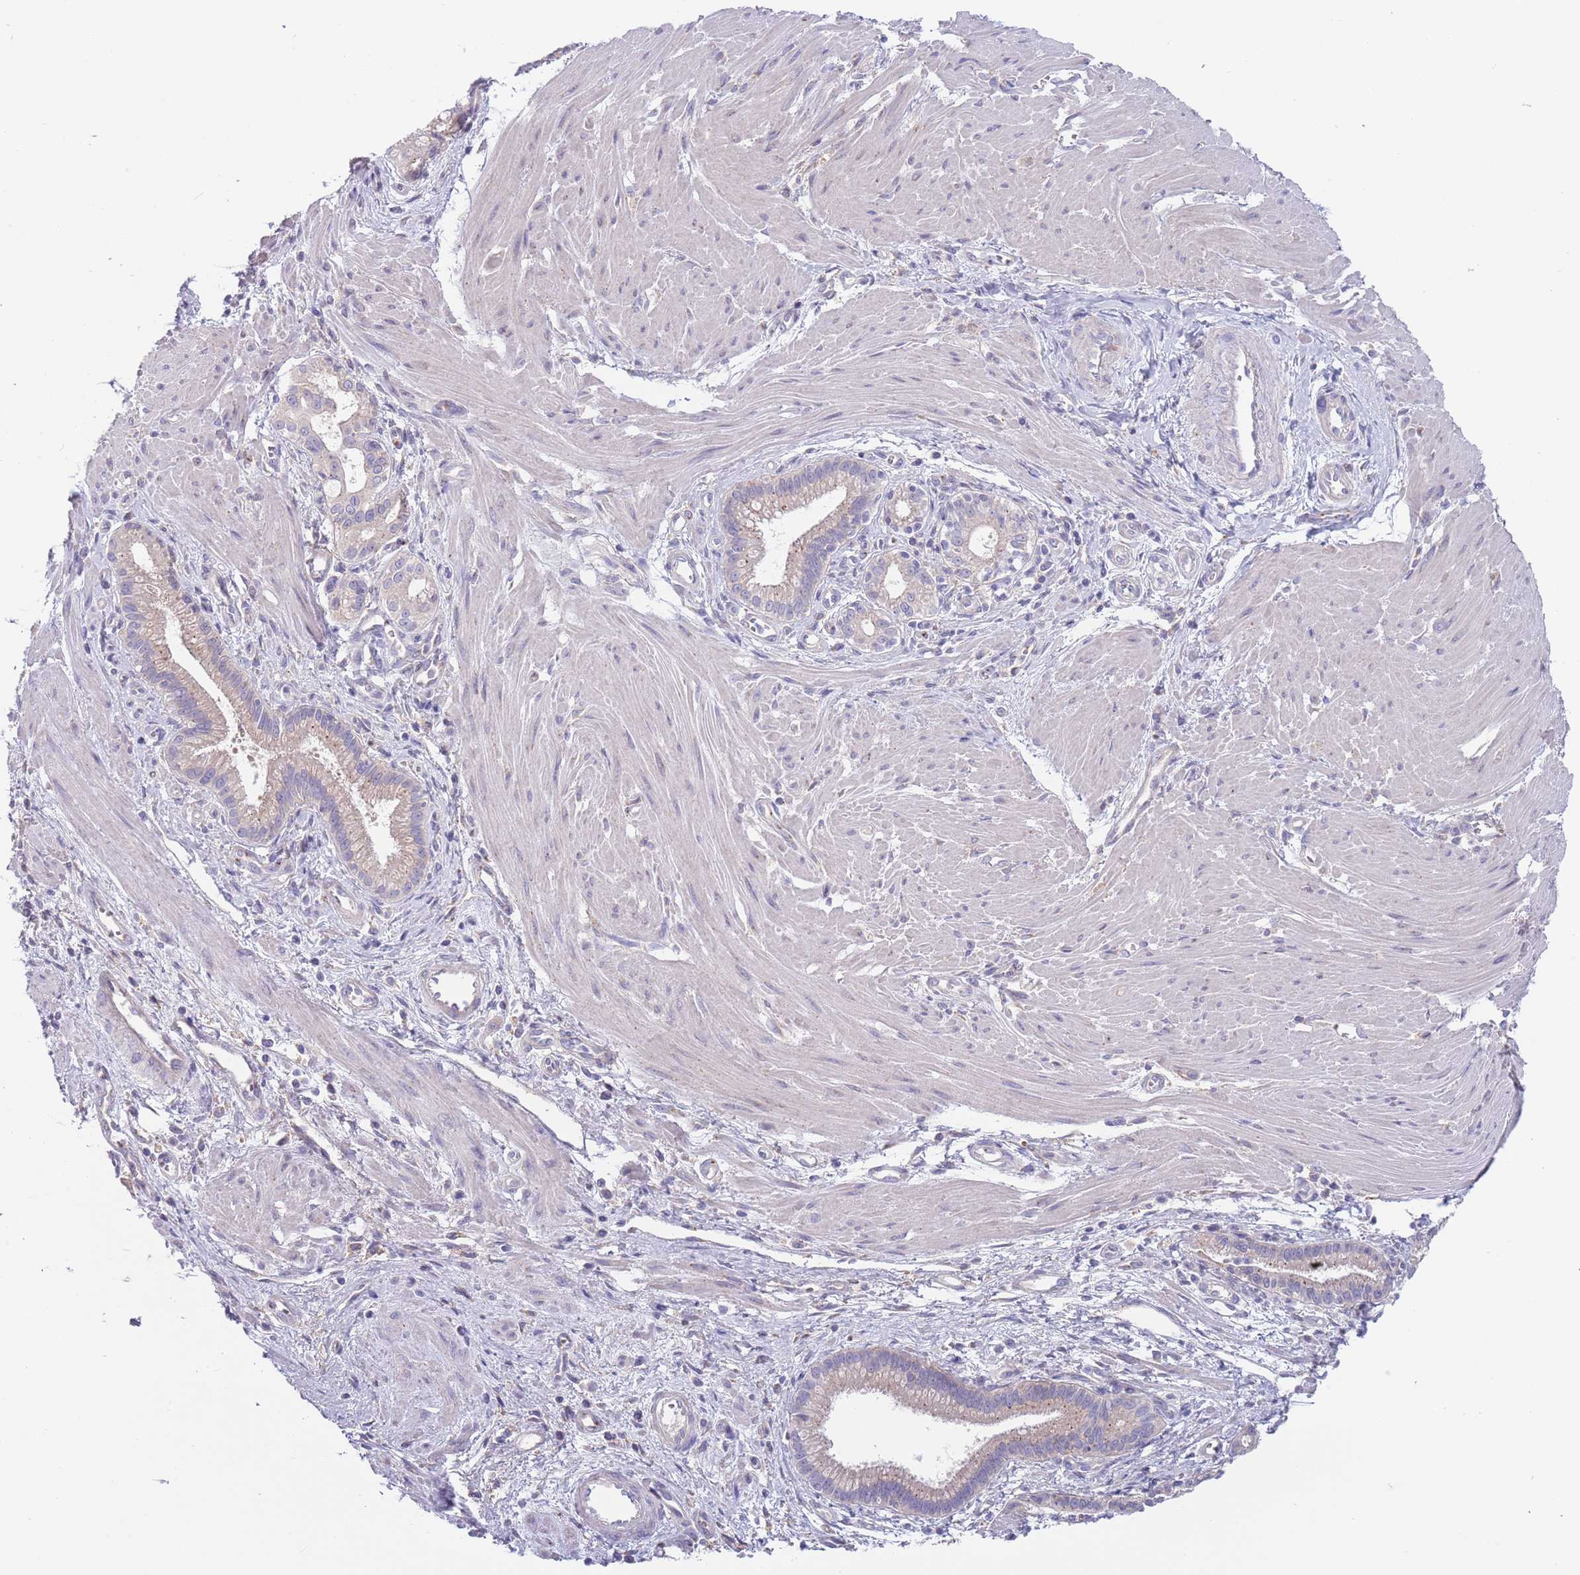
{"staining": {"intensity": "weak", "quantity": "25%-75%", "location": "cytoplasmic/membranous"}, "tissue": "pancreatic cancer", "cell_type": "Tumor cells", "image_type": "cancer", "snomed": [{"axis": "morphology", "description": "Adenocarcinoma, NOS"}, {"axis": "topography", "description": "Pancreas"}], "caption": "This is a histology image of immunohistochemistry staining of pancreatic cancer, which shows weak positivity in the cytoplasmic/membranous of tumor cells.", "gene": "MAN1C1", "patient": {"sex": "male", "age": 78}}